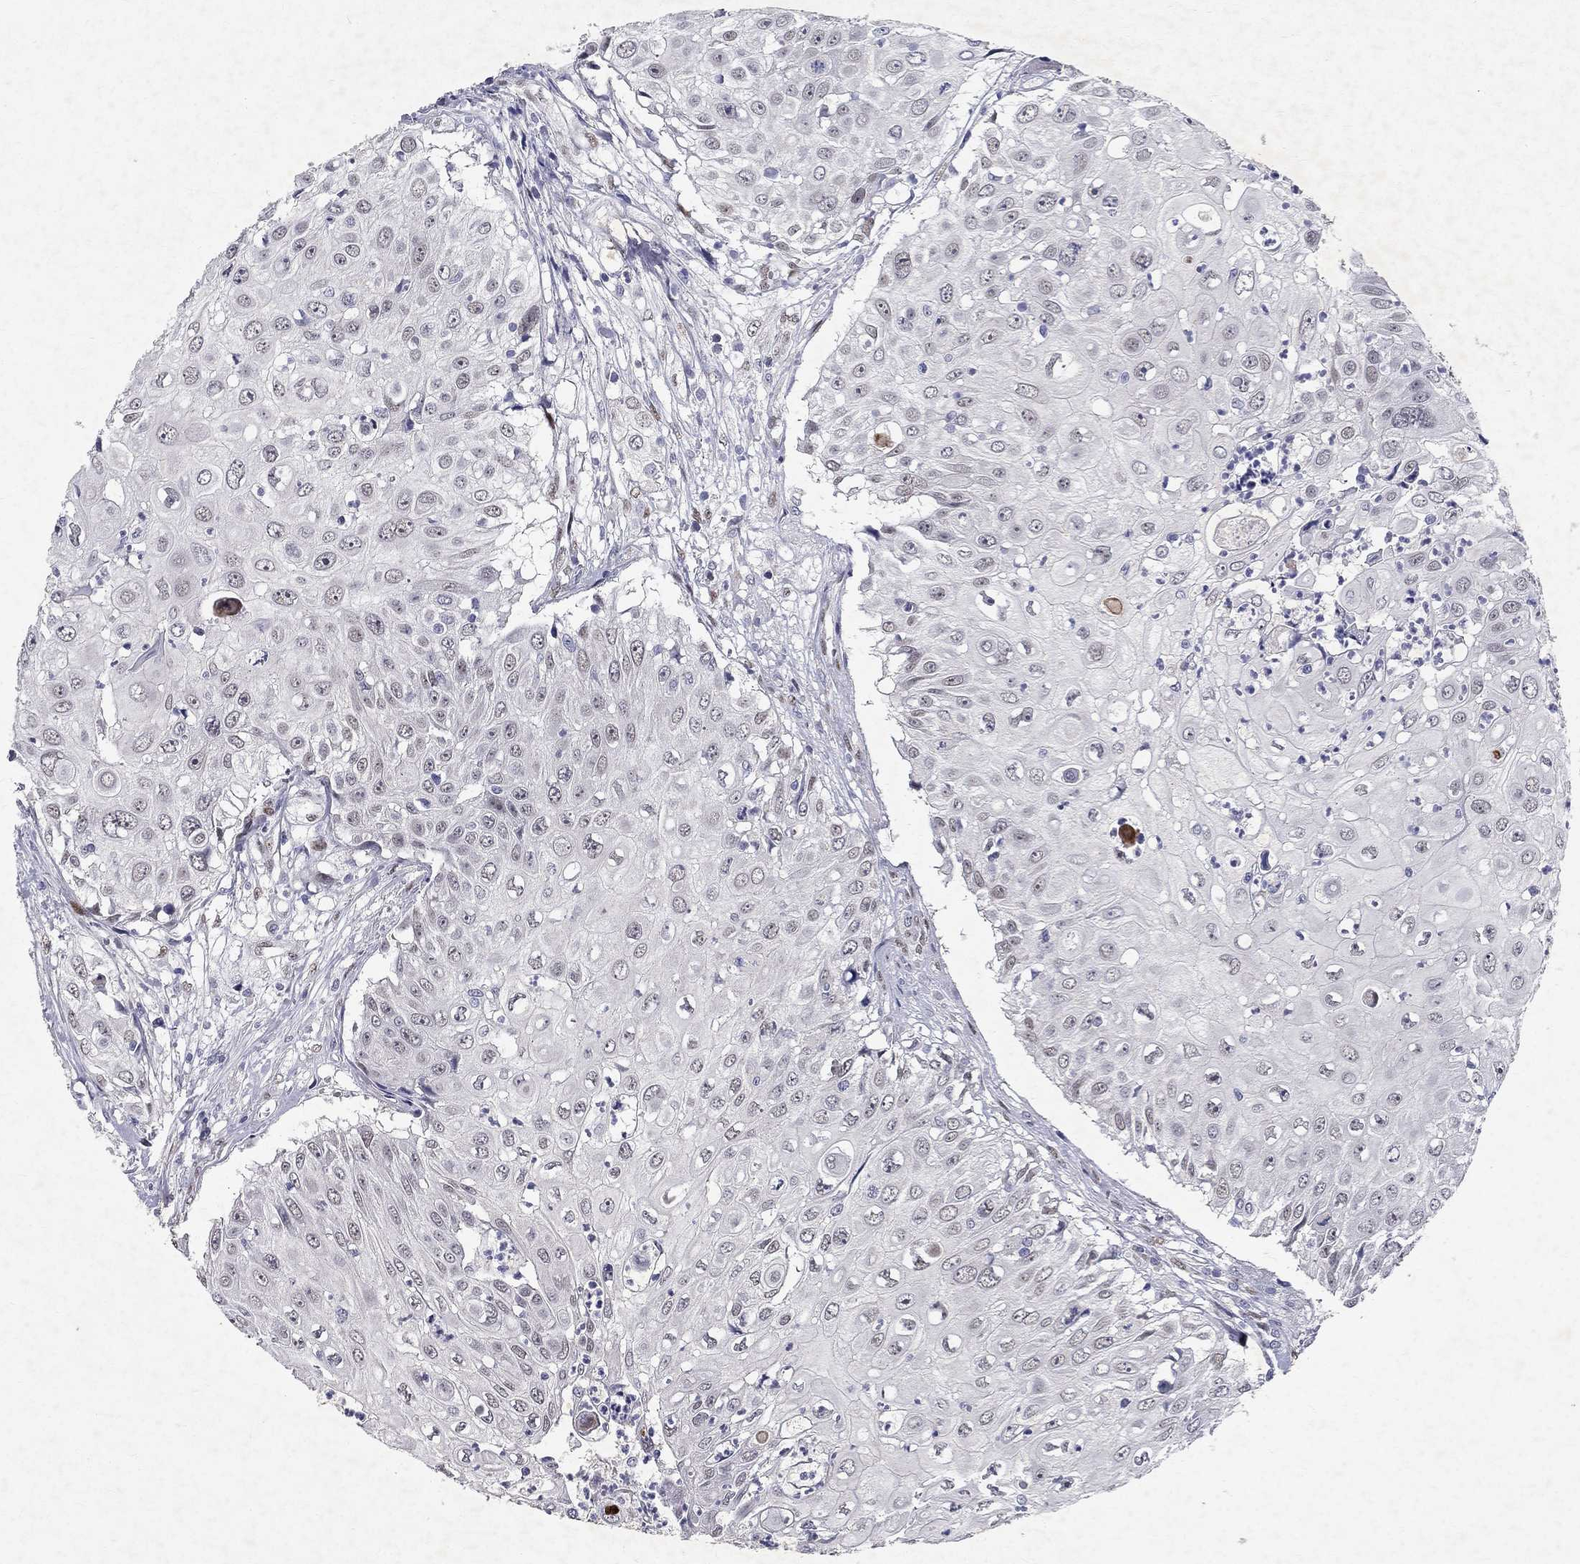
{"staining": {"intensity": "negative", "quantity": "none", "location": "none"}, "tissue": "urothelial cancer", "cell_type": "Tumor cells", "image_type": "cancer", "snomed": [{"axis": "morphology", "description": "Urothelial carcinoma, High grade"}, {"axis": "topography", "description": "Urinary bladder"}], "caption": "The photomicrograph demonstrates no staining of tumor cells in urothelial cancer.", "gene": "RBFOX1", "patient": {"sex": "female", "age": 79}}